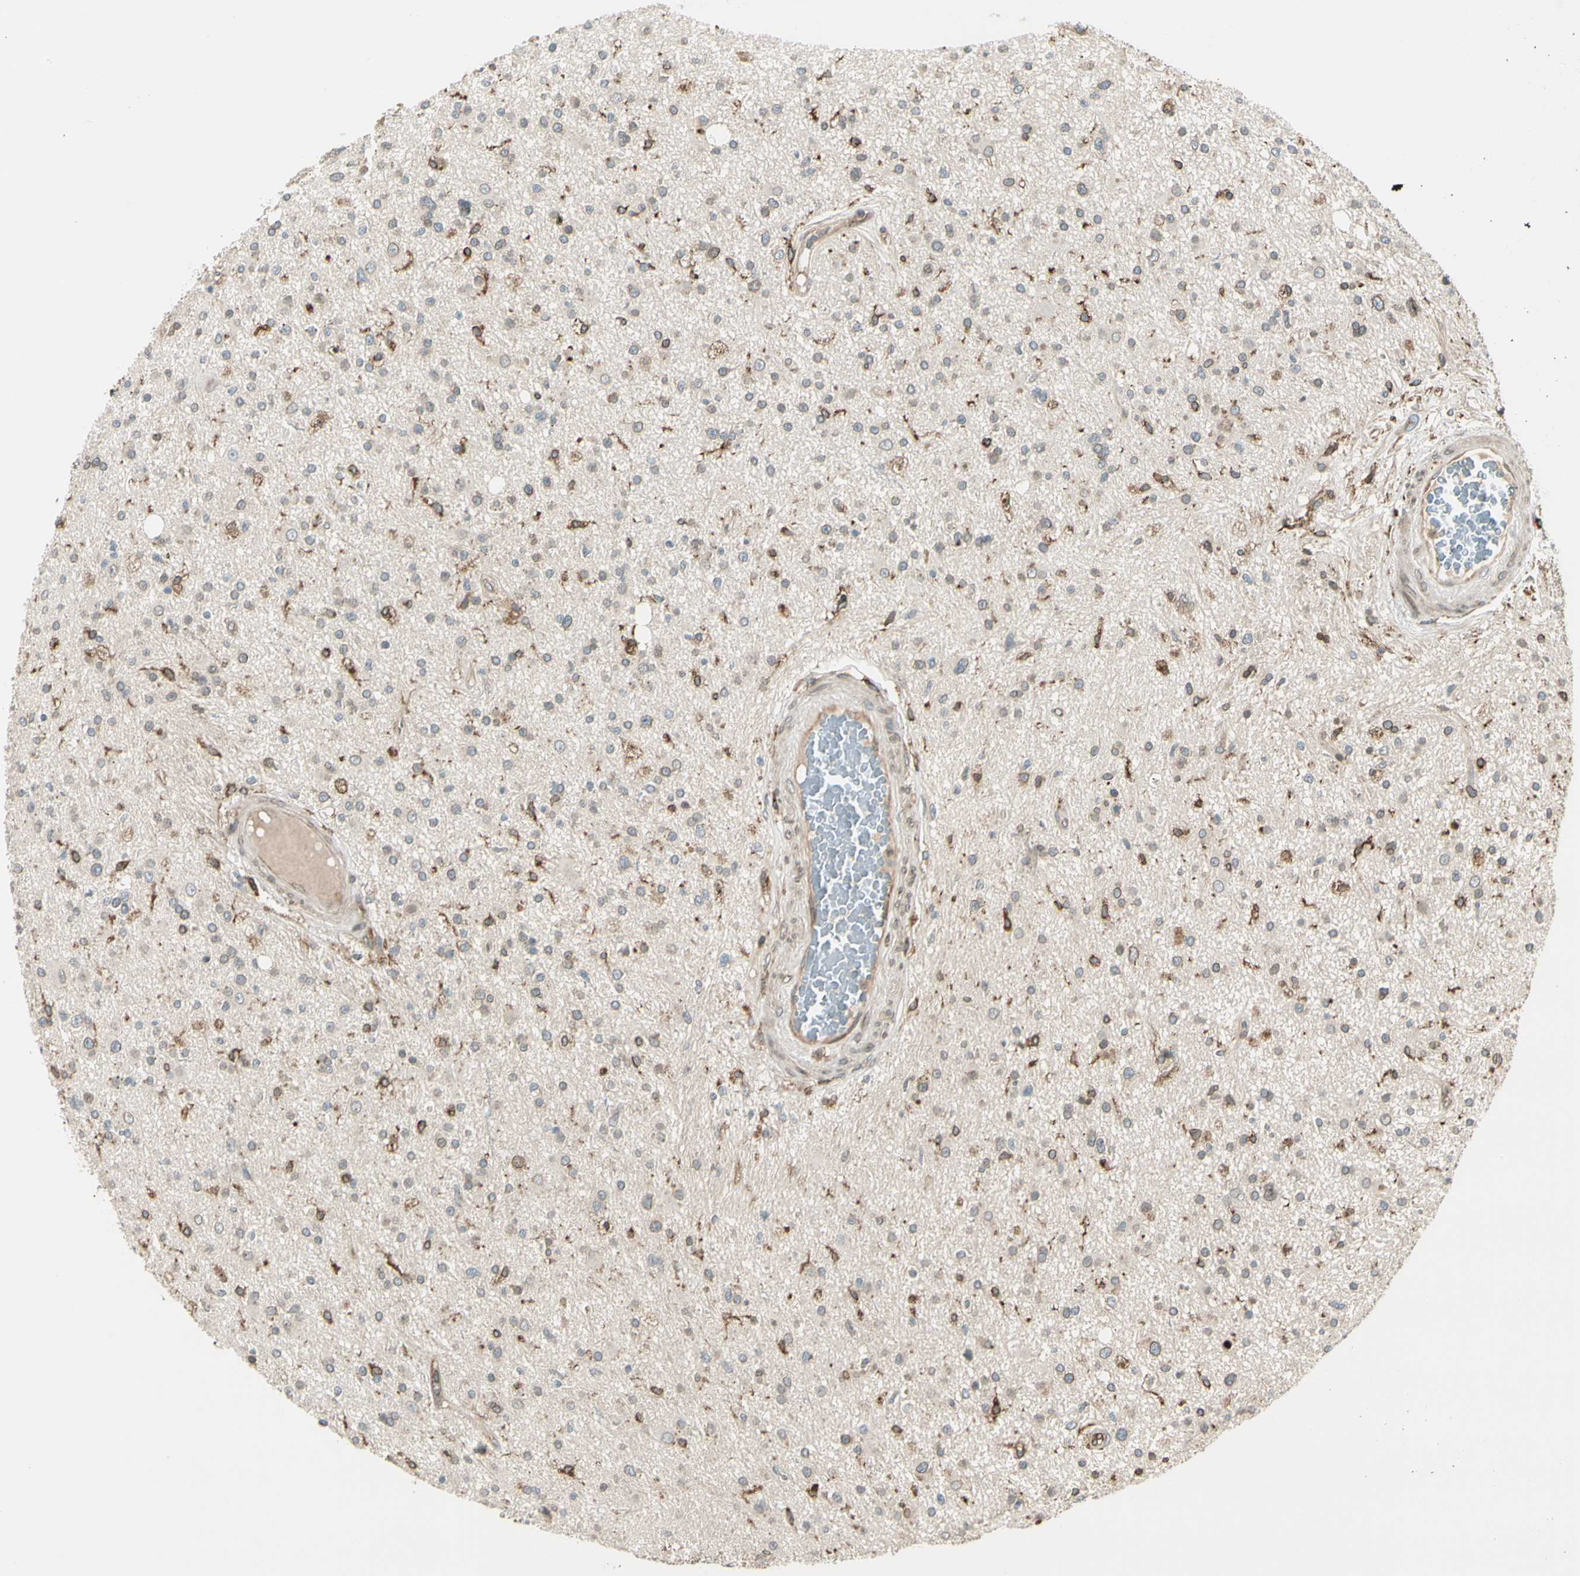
{"staining": {"intensity": "moderate", "quantity": "<25%", "location": "cytoplasmic/membranous,nuclear"}, "tissue": "glioma", "cell_type": "Tumor cells", "image_type": "cancer", "snomed": [{"axis": "morphology", "description": "Glioma, malignant, High grade"}, {"axis": "topography", "description": "Brain"}], "caption": "Immunohistochemistry (DAB) staining of glioma shows moderate cytoplasmic/membranous and nuclear protein positivity in approximately <25% of tumor cells.", "gene": "TRIO", "patient": {"sex": "male", "age": 33}}